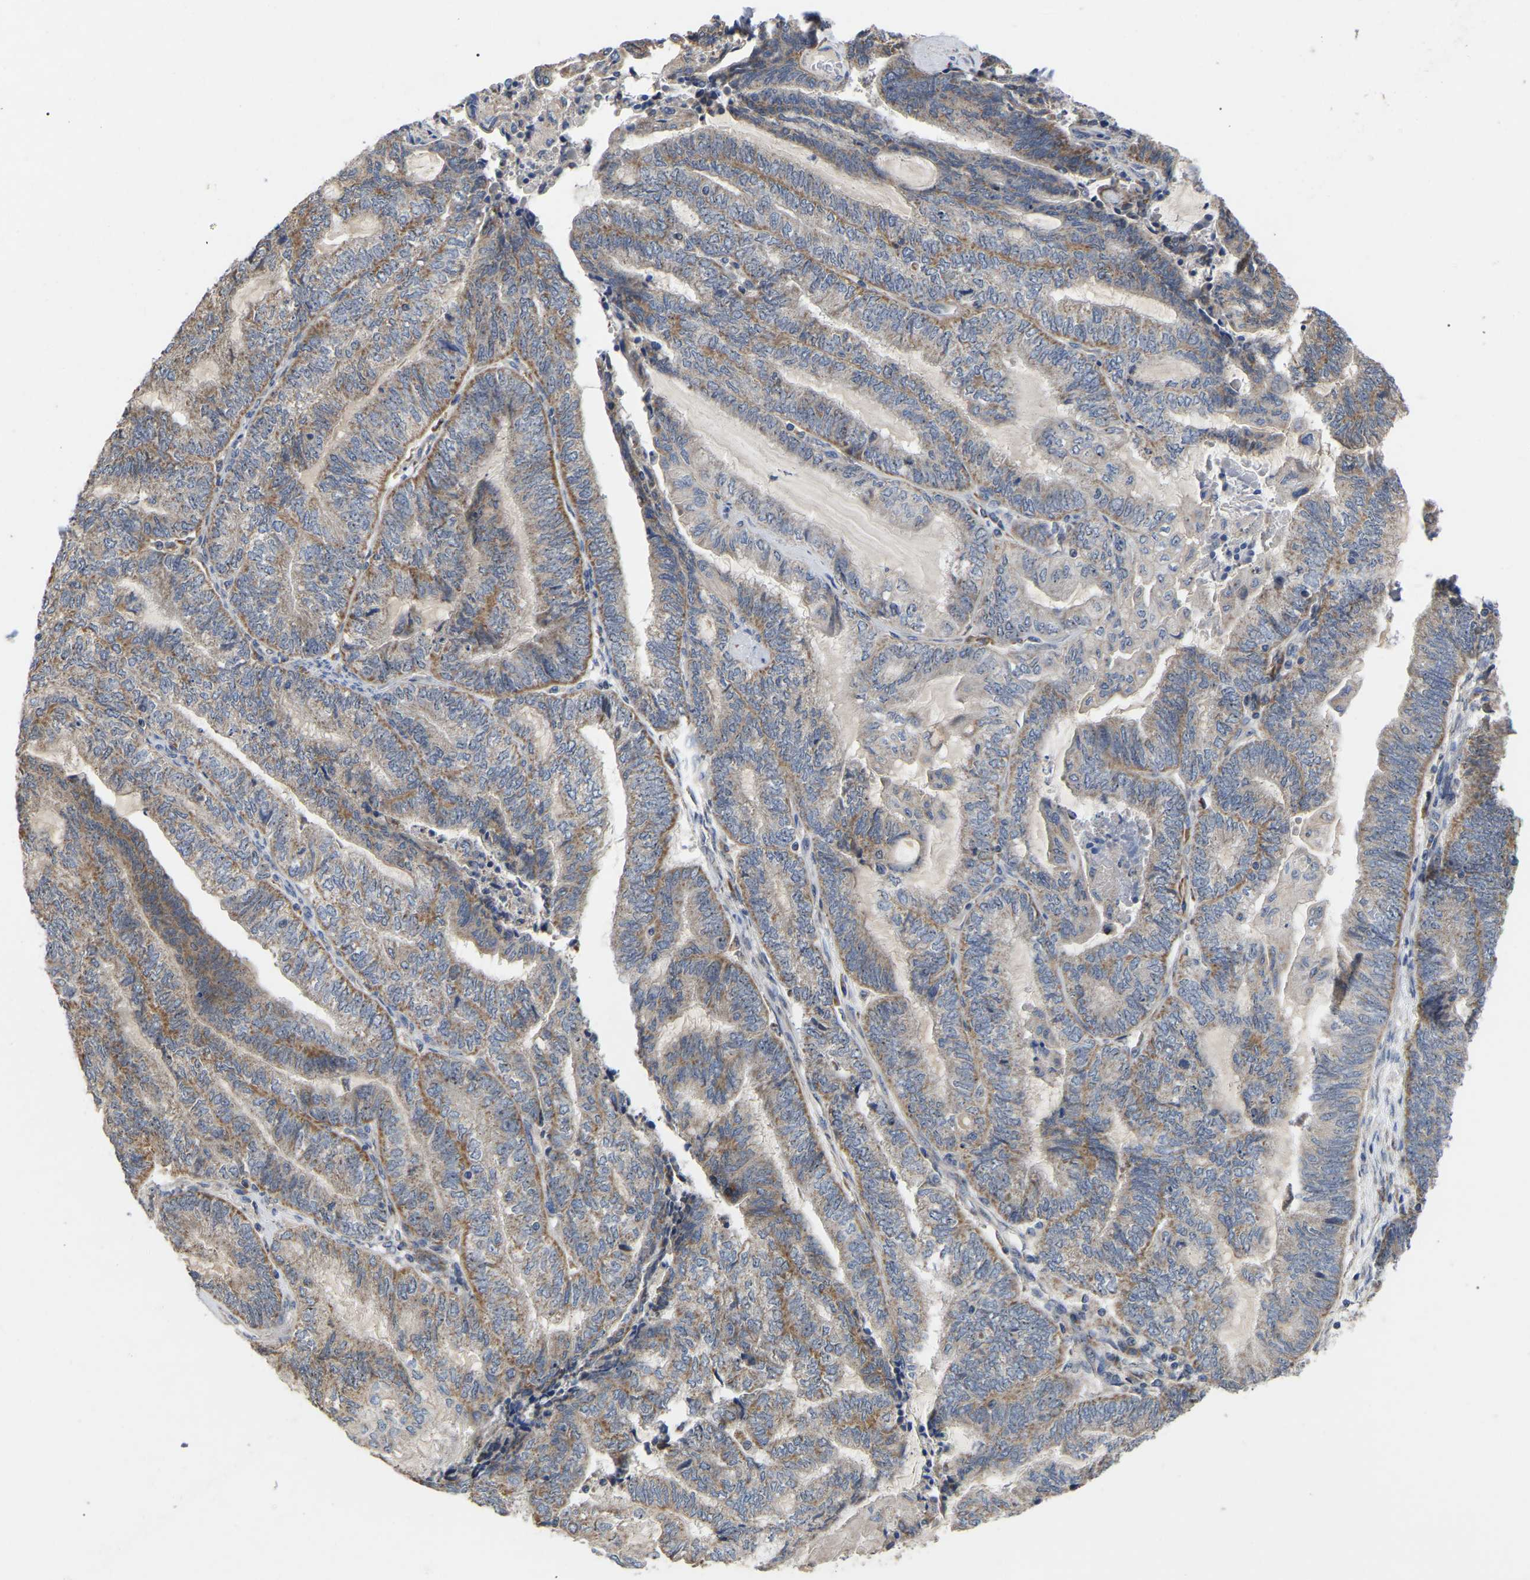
{"staining": {"intensity": "moderate", "quantity": ">75%", "location": "cytoplasmic/membranous"}, "tissue": "endometrial cancer", "cell_type": "Tumor cells", "image_type": "cancer", "snomed": [{"axis": "morphology", "description": "Adenocarcinoma, NOS"}, {"axis": "topography", "description": "Uterus"}, {"axis": "topography", "description": "Endometrium"}], "caption": "Adenocarcinoma (endometrial) stained with immunohistochemistry (IHC) demonstrates moderate cytoplasmic/membranous staining in about >75% of tumor cells.", "gene": "NOP53", "patient": {"sex": "female", "age": 70}}